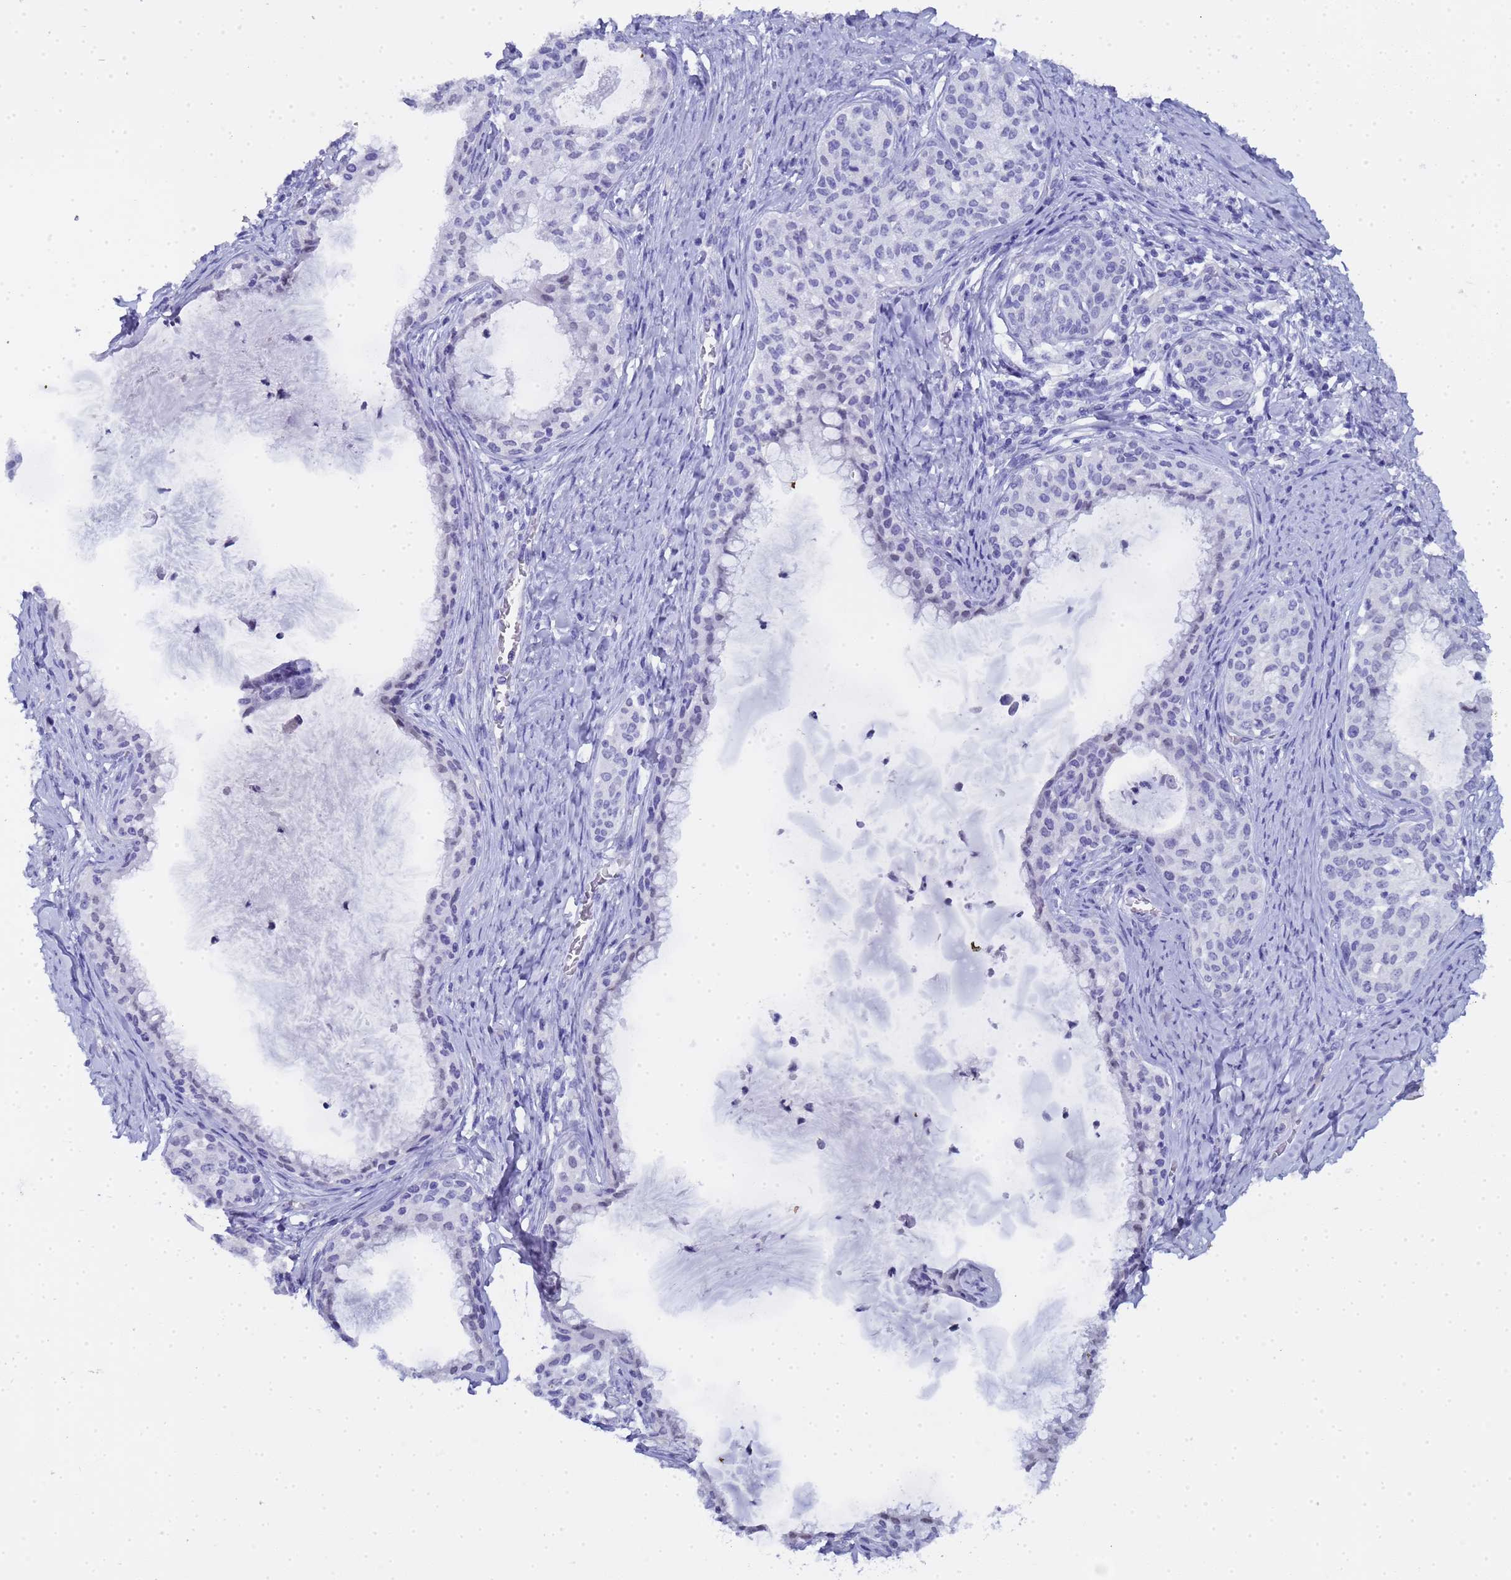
{"staining": {"intensity": "negative", "quantity": "none", "location": "none"}, "tissue": "cervical cancer", "cell_type": "Tumor cells", "image_type": "cancer", "snomed": [{"axis": "morphology", "description": "Squamous cell carcinoma, NOS"}, {"axis": "morphology", "description": "Adenocarcinoma, NOS"}, {"axis": "topography", "description": "Cervix"}], "caption": "Immunohistochemistry of human cervical squamous cell carcinoma demonstrates no positivity in tumor cells.", "gene": "CTRC", "patient": {"sex": "female", "age": 52}}